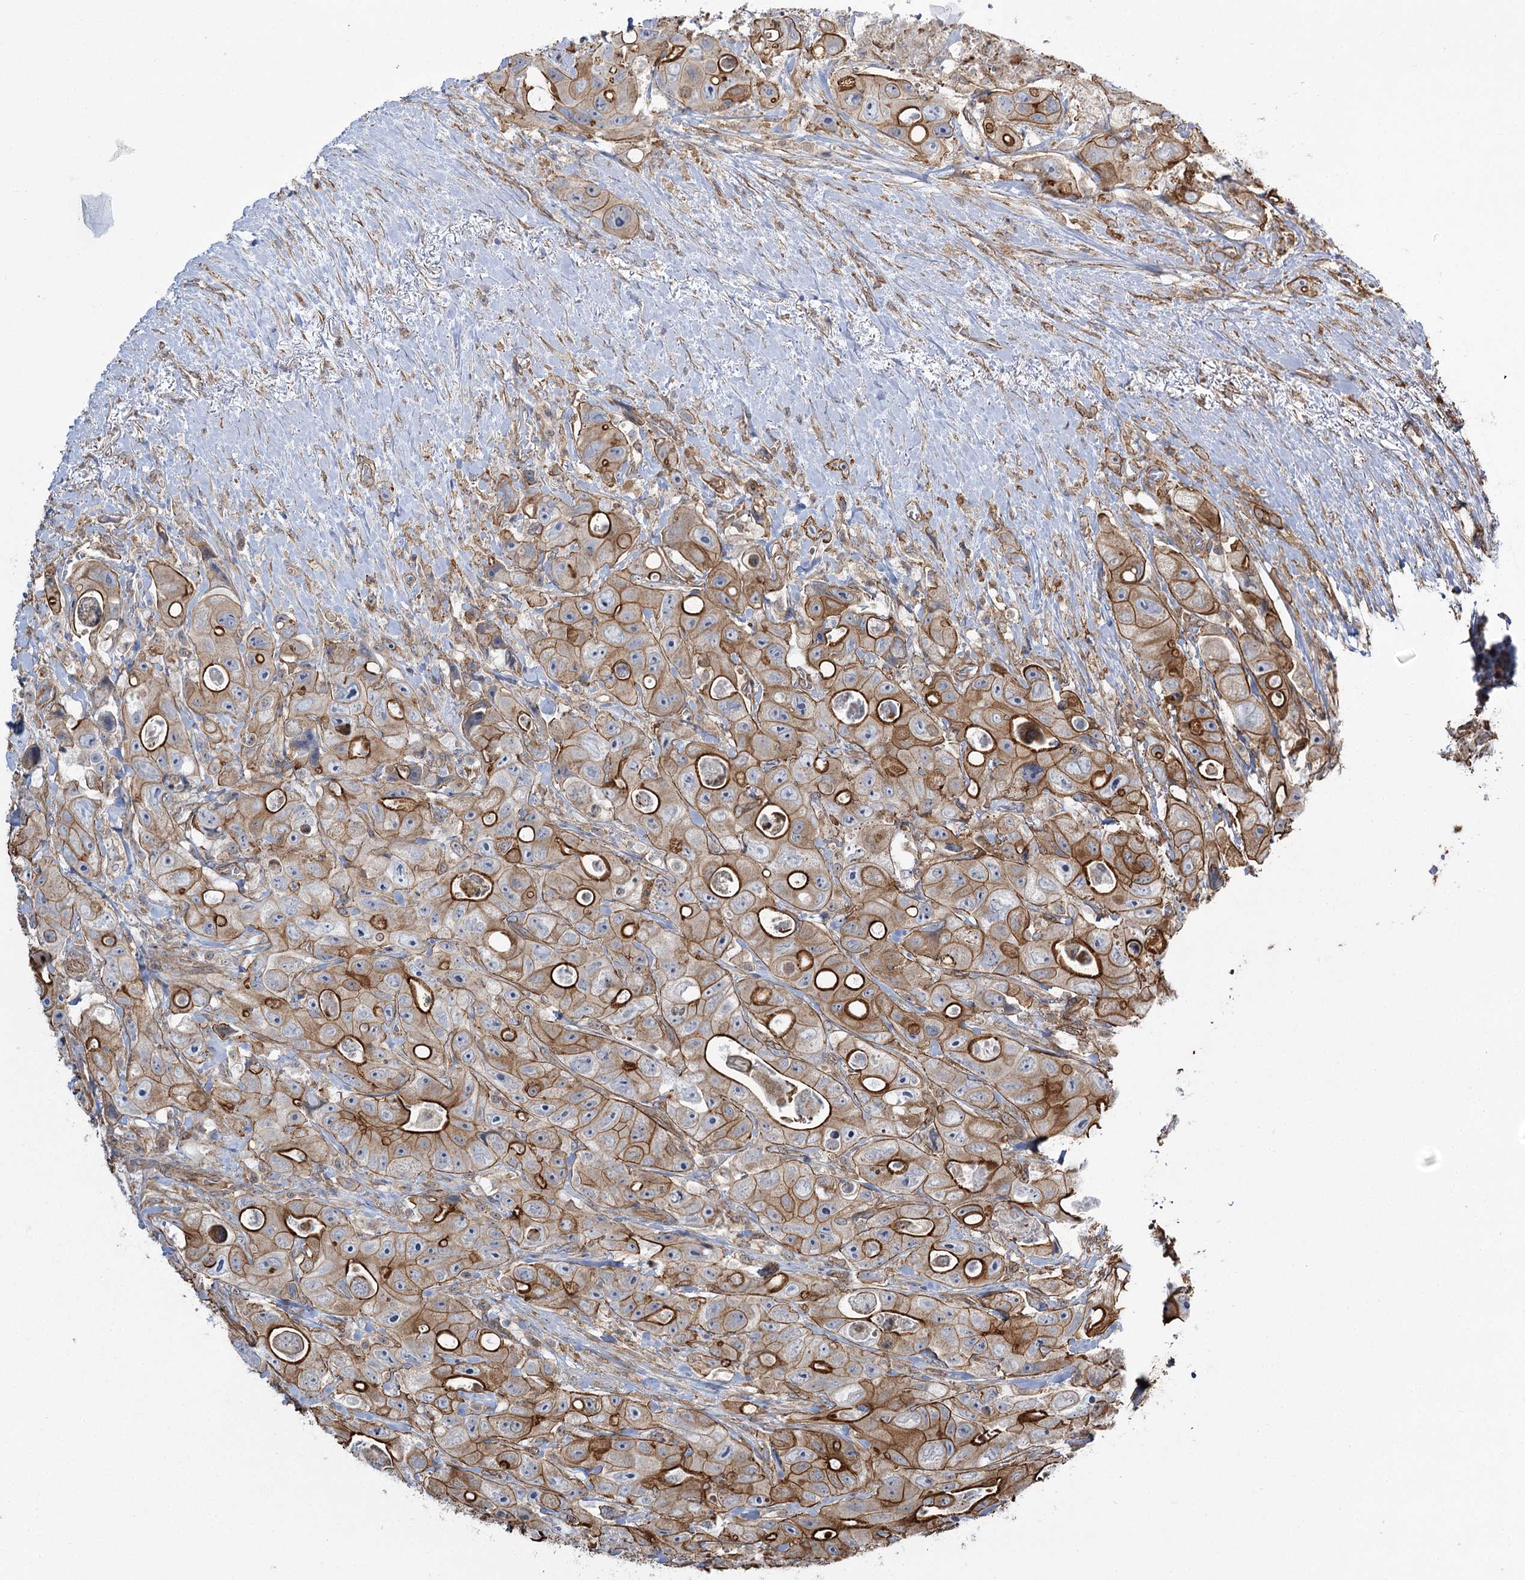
{"staining": {"intensity": "strong", "quantity": ">75%", "location": "cytoplasmic/membranous"}, "tissue": "colorectal cancer", "cell_type": "Tumor cells", "image_type": "cancer", "snomed": [{"axis": "morphology", "description": "Adenocarcinoma, NOS"}, {"axis": "topography", "description": "Colon"}], "caption": "Immunohistochemistry (IHC) micrograph of adenocarcinoma (colorectal) stained for a protein (brown), which reveals high levels of strong cytoplasmic/membranous expression in about >75% of tumor cells.", "gene": "SH3BP5L", "patient": {"sex": "female", "age": 46}}